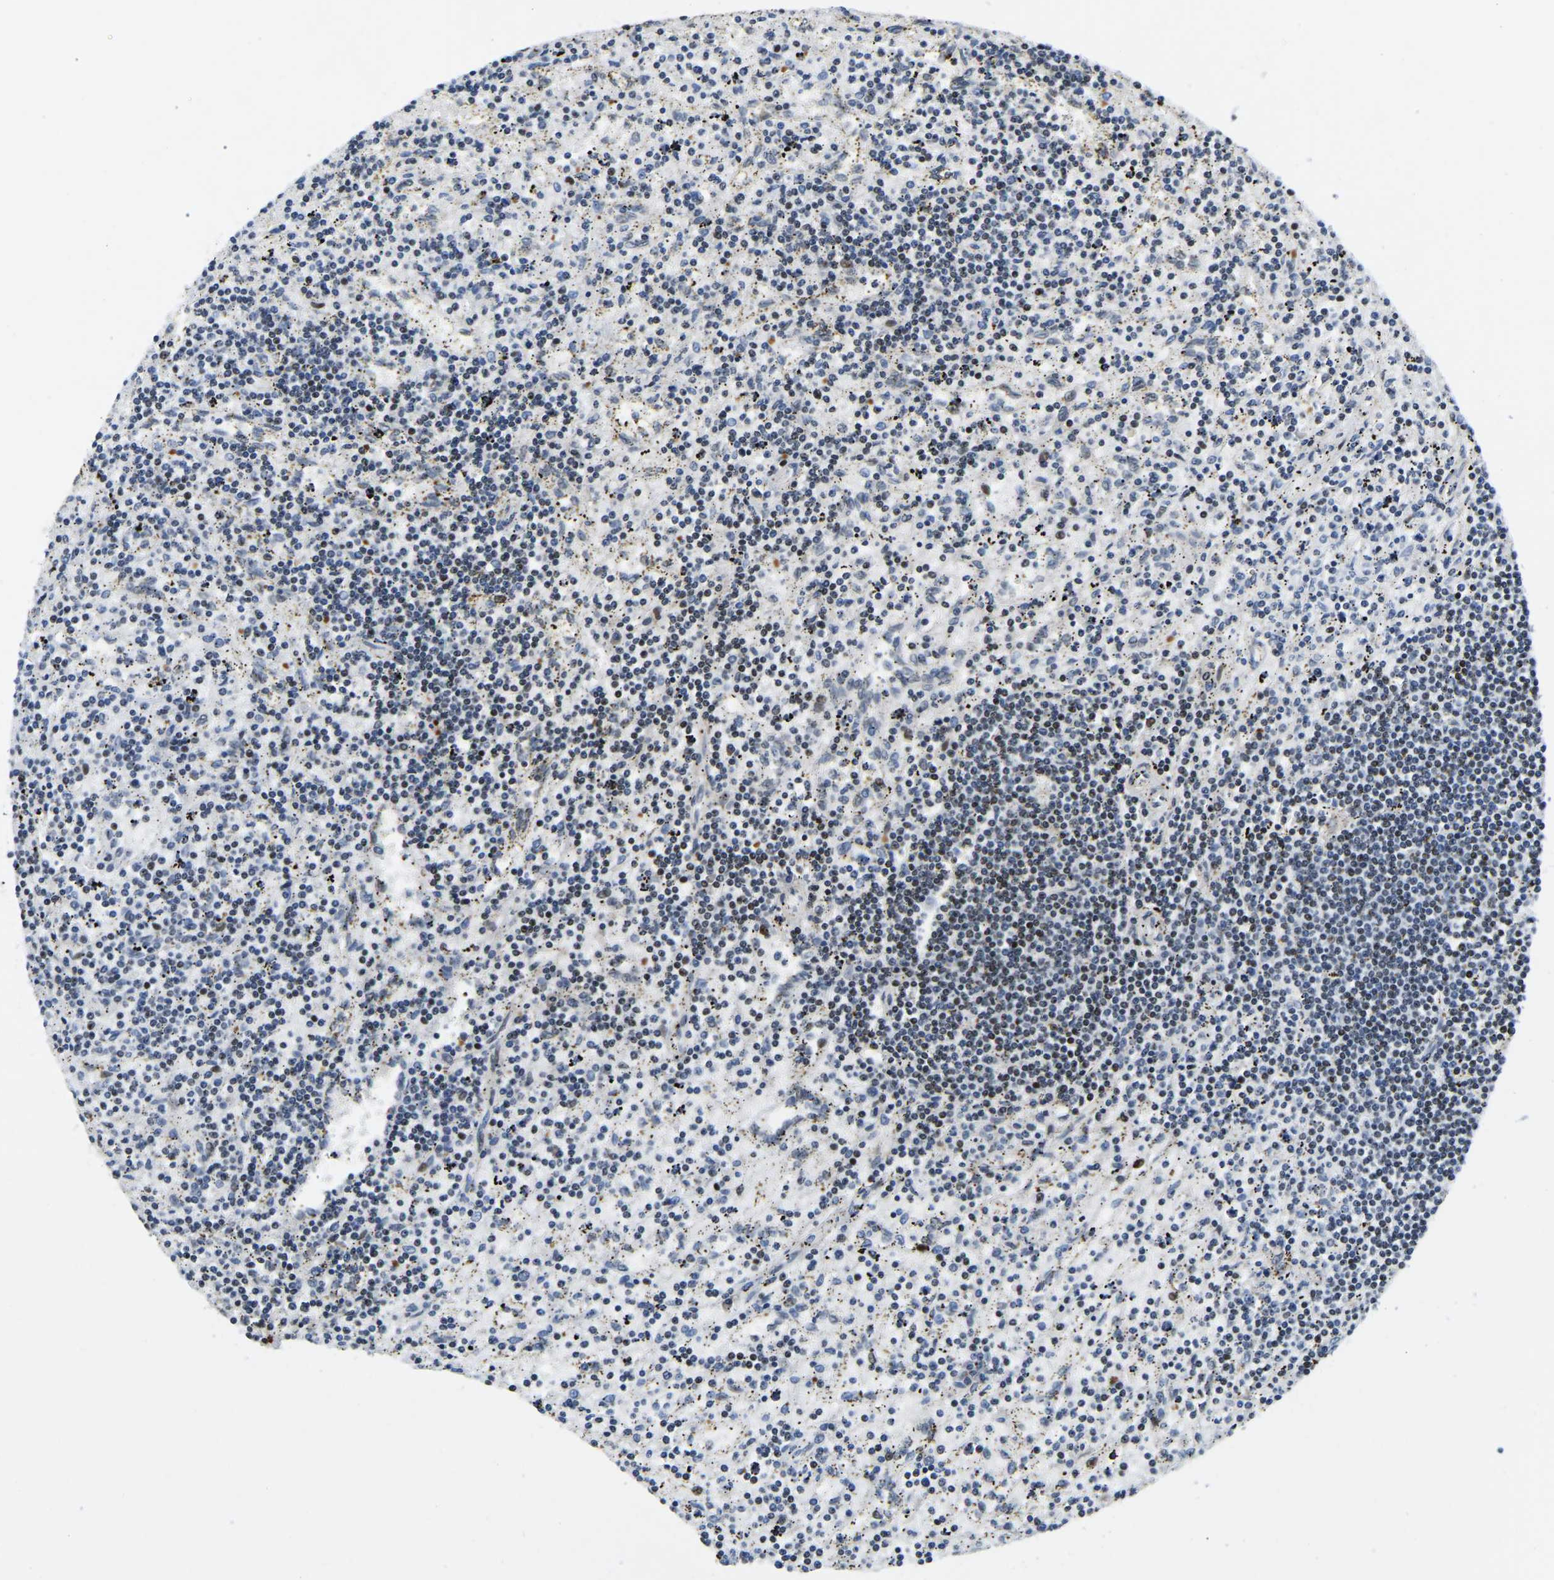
{"staining": {"intensity": "moderate", "quantity": "25%-75%", "location": "nuclear"}, "tissue": "lymphoma", "cell_type": "Tumor cells", "image_type": "cancer", "snomed": [{"axis": "morphology", "description": "Malignant lymphoma, non-Hodgkin's type, Low grade"}, {"axis": "topography", "description": "Spleen"}], "caption": "Lymphoma tissue exhibits moderate nuclear expression in approximately 25%-75% of tumor cells", "gene": "UBA1", "patient": {"sex": "male", "age": 76}}